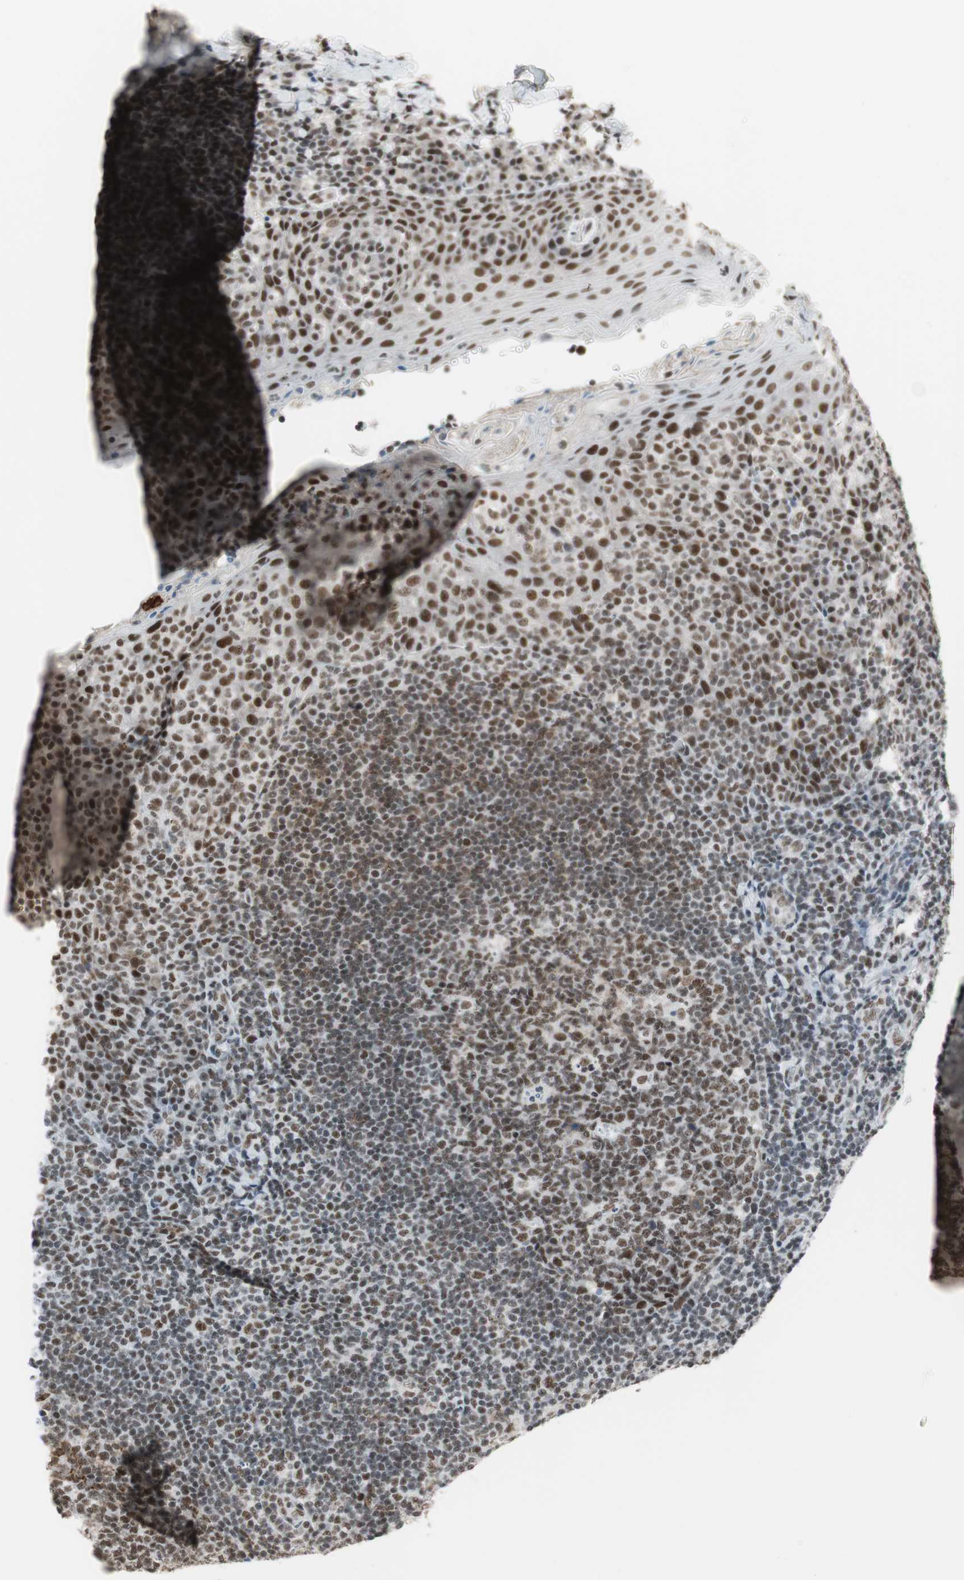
{"staining": {"intensity": "strong", "quantity": ">75%", "location": "cytoplasmic/membranous,nuclear"}, "tissue": "tonsil", "cell_type": "Germinal center cells", "image_type": "normal", "snomed": [{"axis": "morphology", "description": "Normal tissue, NOS"}, {"axis": "topography", "description": "Tonsil"}], "caption": "Immunohistochemistry staining of normal tonsil, which demonstrates high levels of strong cytoplasmic/membranous,nuclear staining in about >75% of germinal center cells indicating strong cytoplasmic/membranous,nuclear protein positivity. The staining was performed using DAB (3,3'-diaminobenzidine) (brown) for protein detection and nuclei were counterstained in hematoxylin (blue).", "gene": "RTF1", "patient": {"sex": "male", "age": 17}}